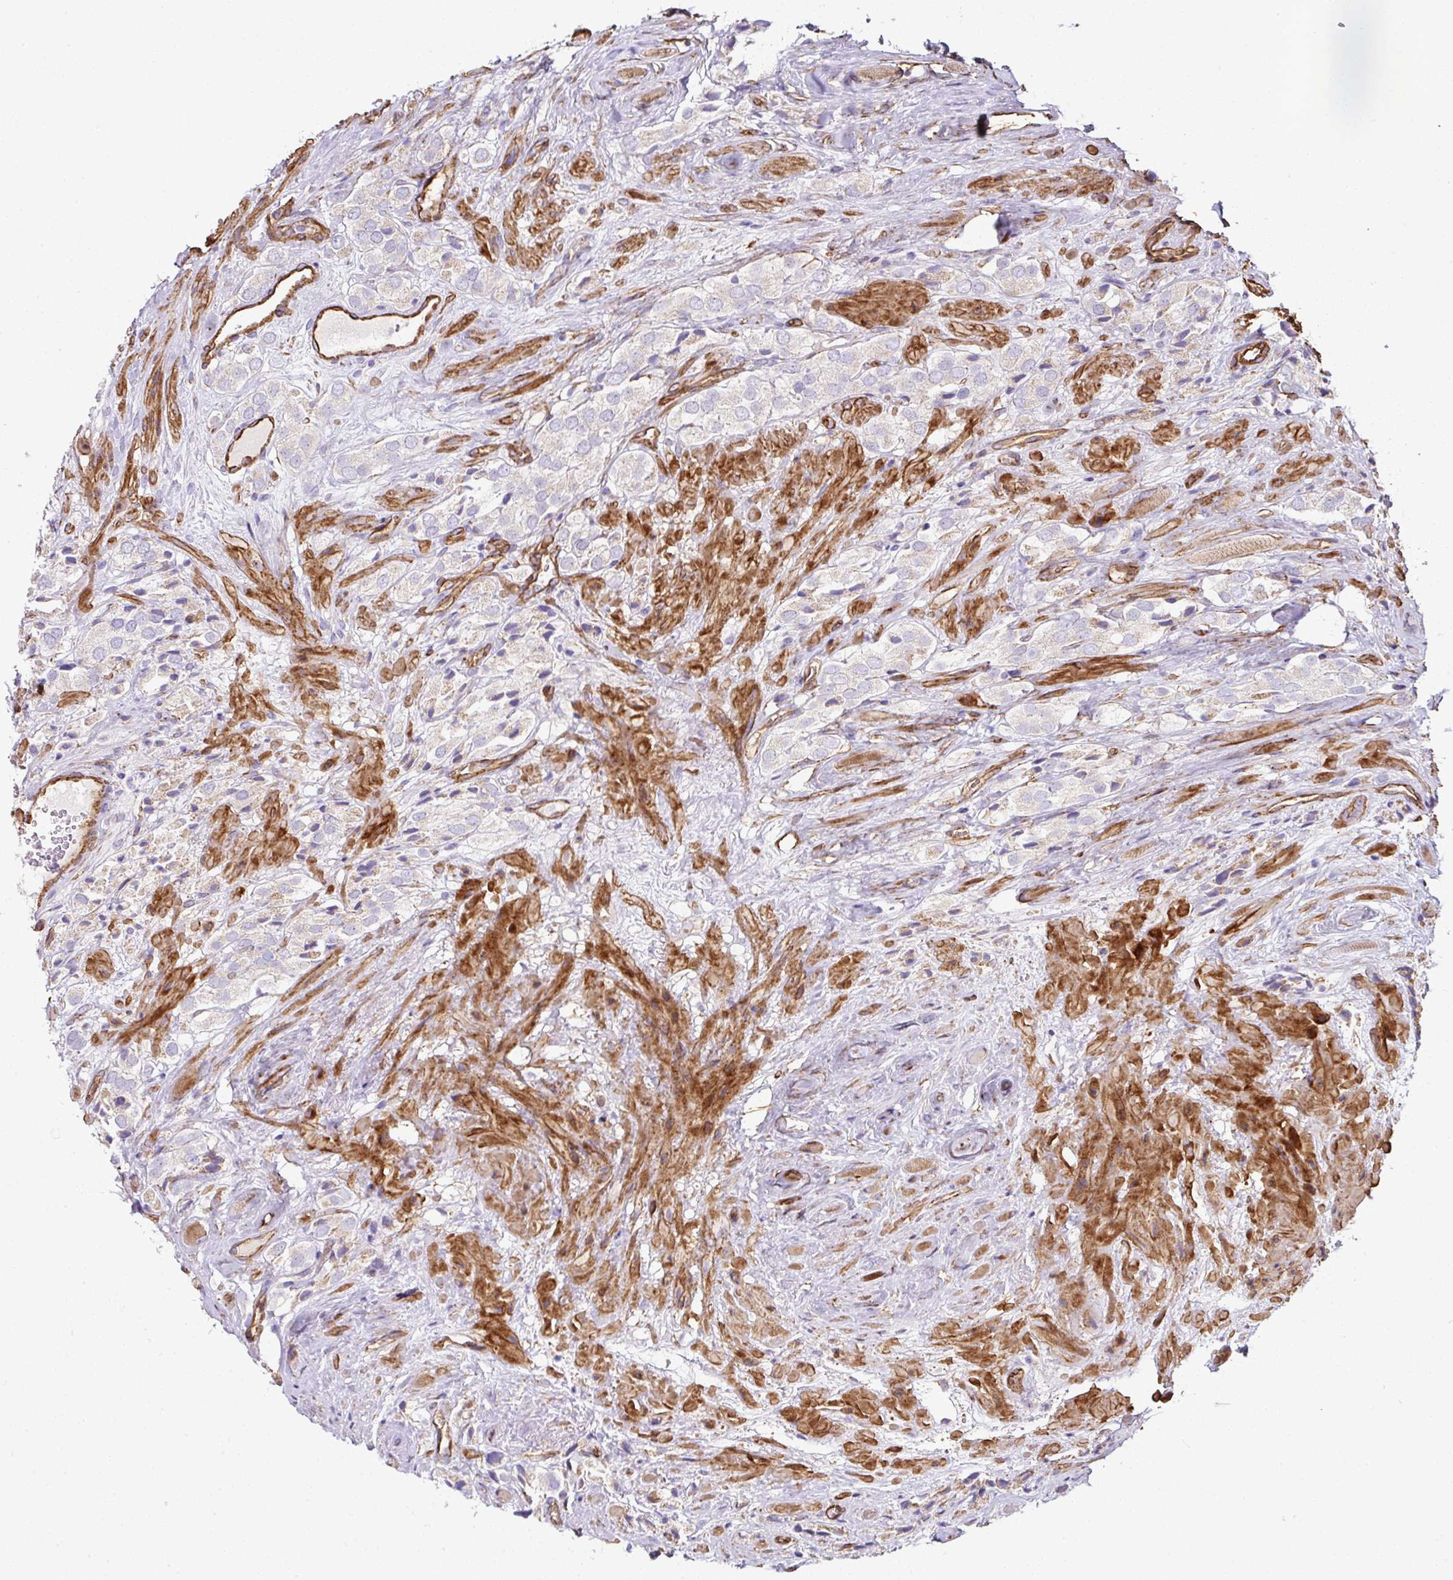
{"staining": {"intensity": "negative", "quantity": "none", "location": "none"}, "tissue": "prostate cancer", "cell_type": "Tumor cells", "image_type": "cancer", "snomed": [{"axis": "morphology", "description": "Adenocarcinoma, High grade"}, {"axis": "topography", "description": "Prostate and seminal vesicle, NOS"}], "caption": "Immunohistochemical staining of prostate adenocarcinoma (high-grade) reveals no significant positivity in tumor cells.", "gene": "ANKUB1", "patient": {"sex": "male", "age": 64}}